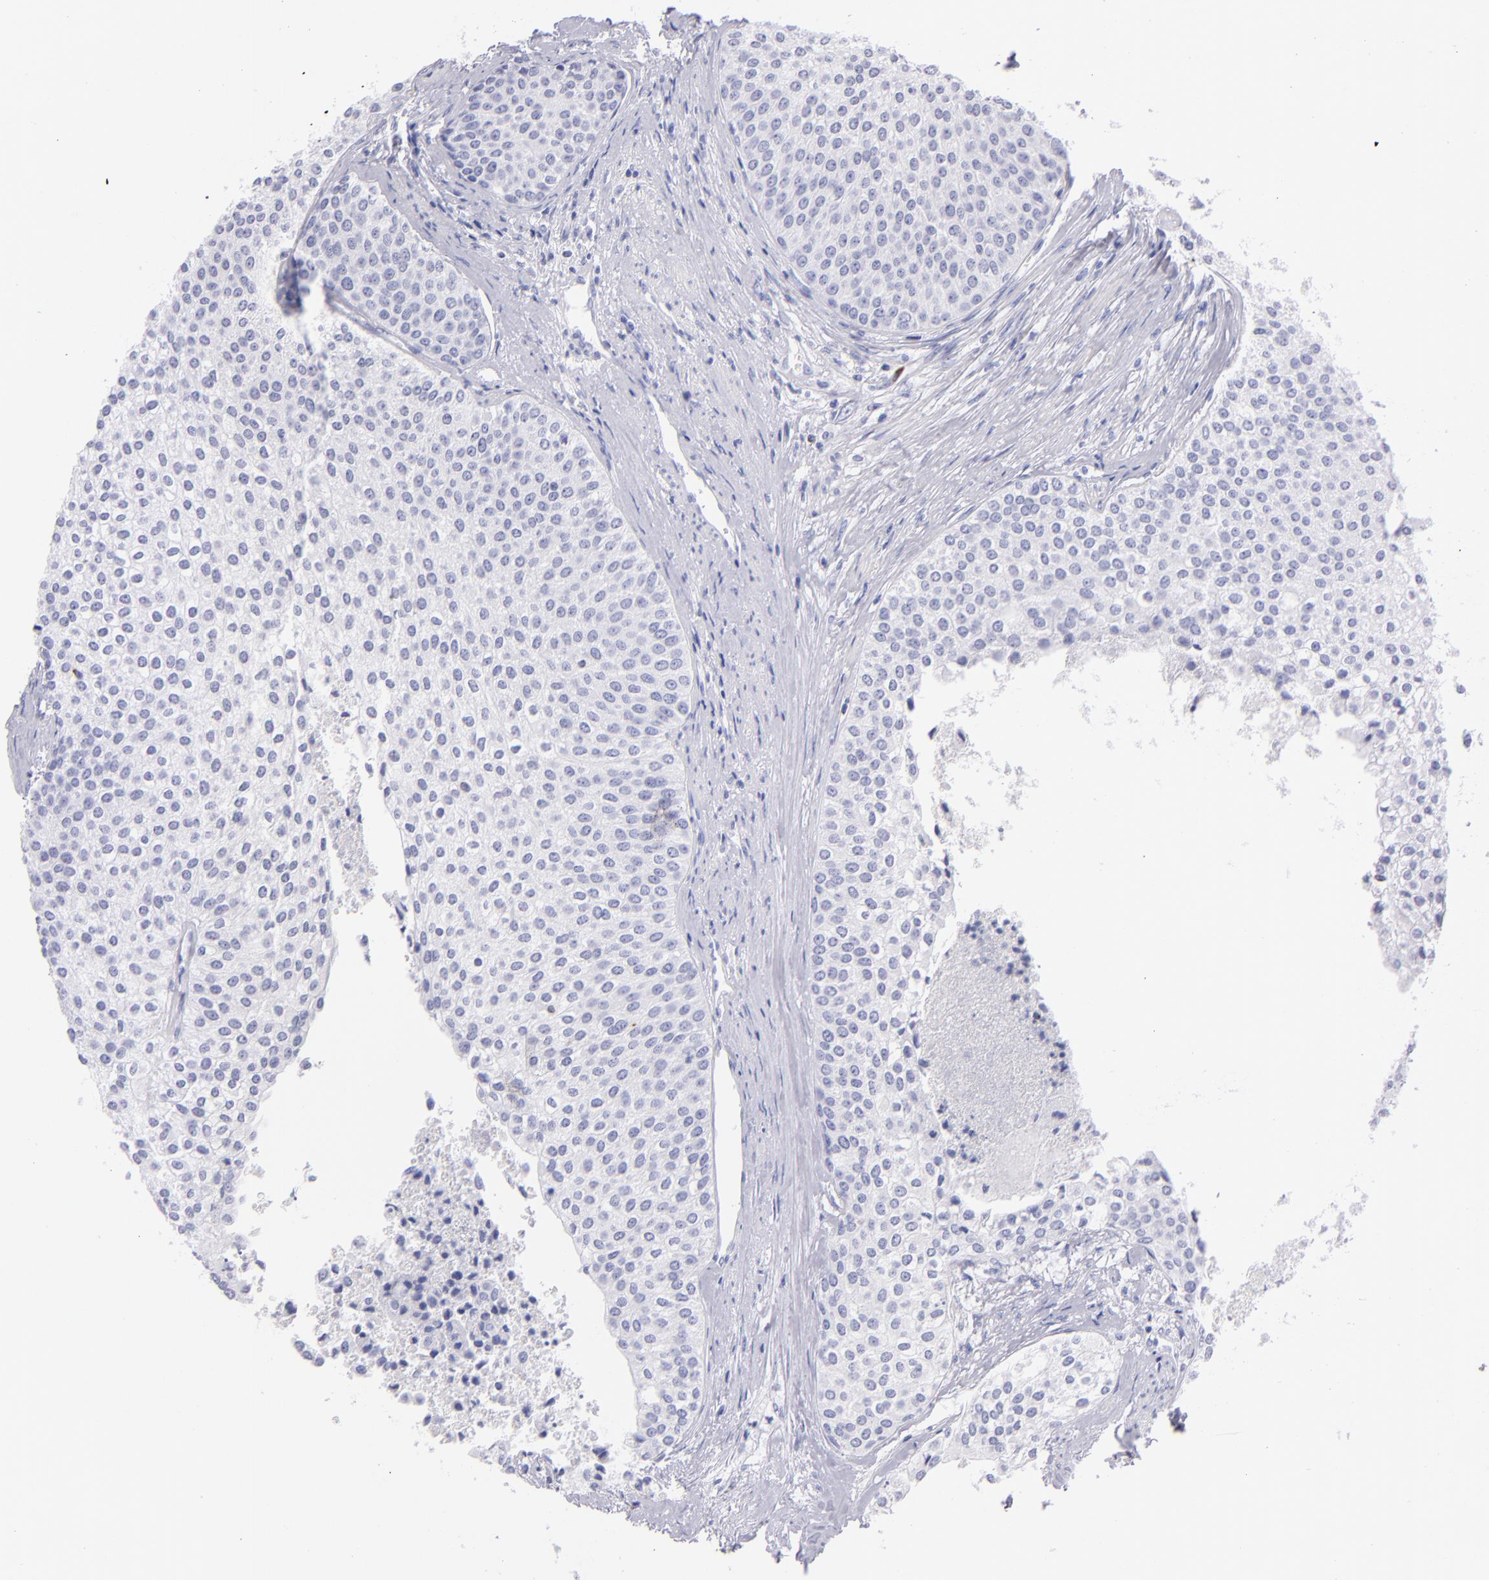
{"staining": {"intensity": "negative", "quantity": "none", "location": "none"}, "tissue": "urothelial cancer", "cell_type": "Tumor cells", "image_type": "cancer", "snomed": [{"axis": "morphology", "description": "Urothelial carcinoma, Low grade"}, {"axis": "topography", "description": "Urinary bladder"}], "caption": "A high-resolution histopathology image shows IHC staining of urothelial cancer, which exhibits no significant expression in tumor cells. Nuclei are stained in blue.", "gene": "PRF1", "patient": {"sex": "female", "age": 73}}